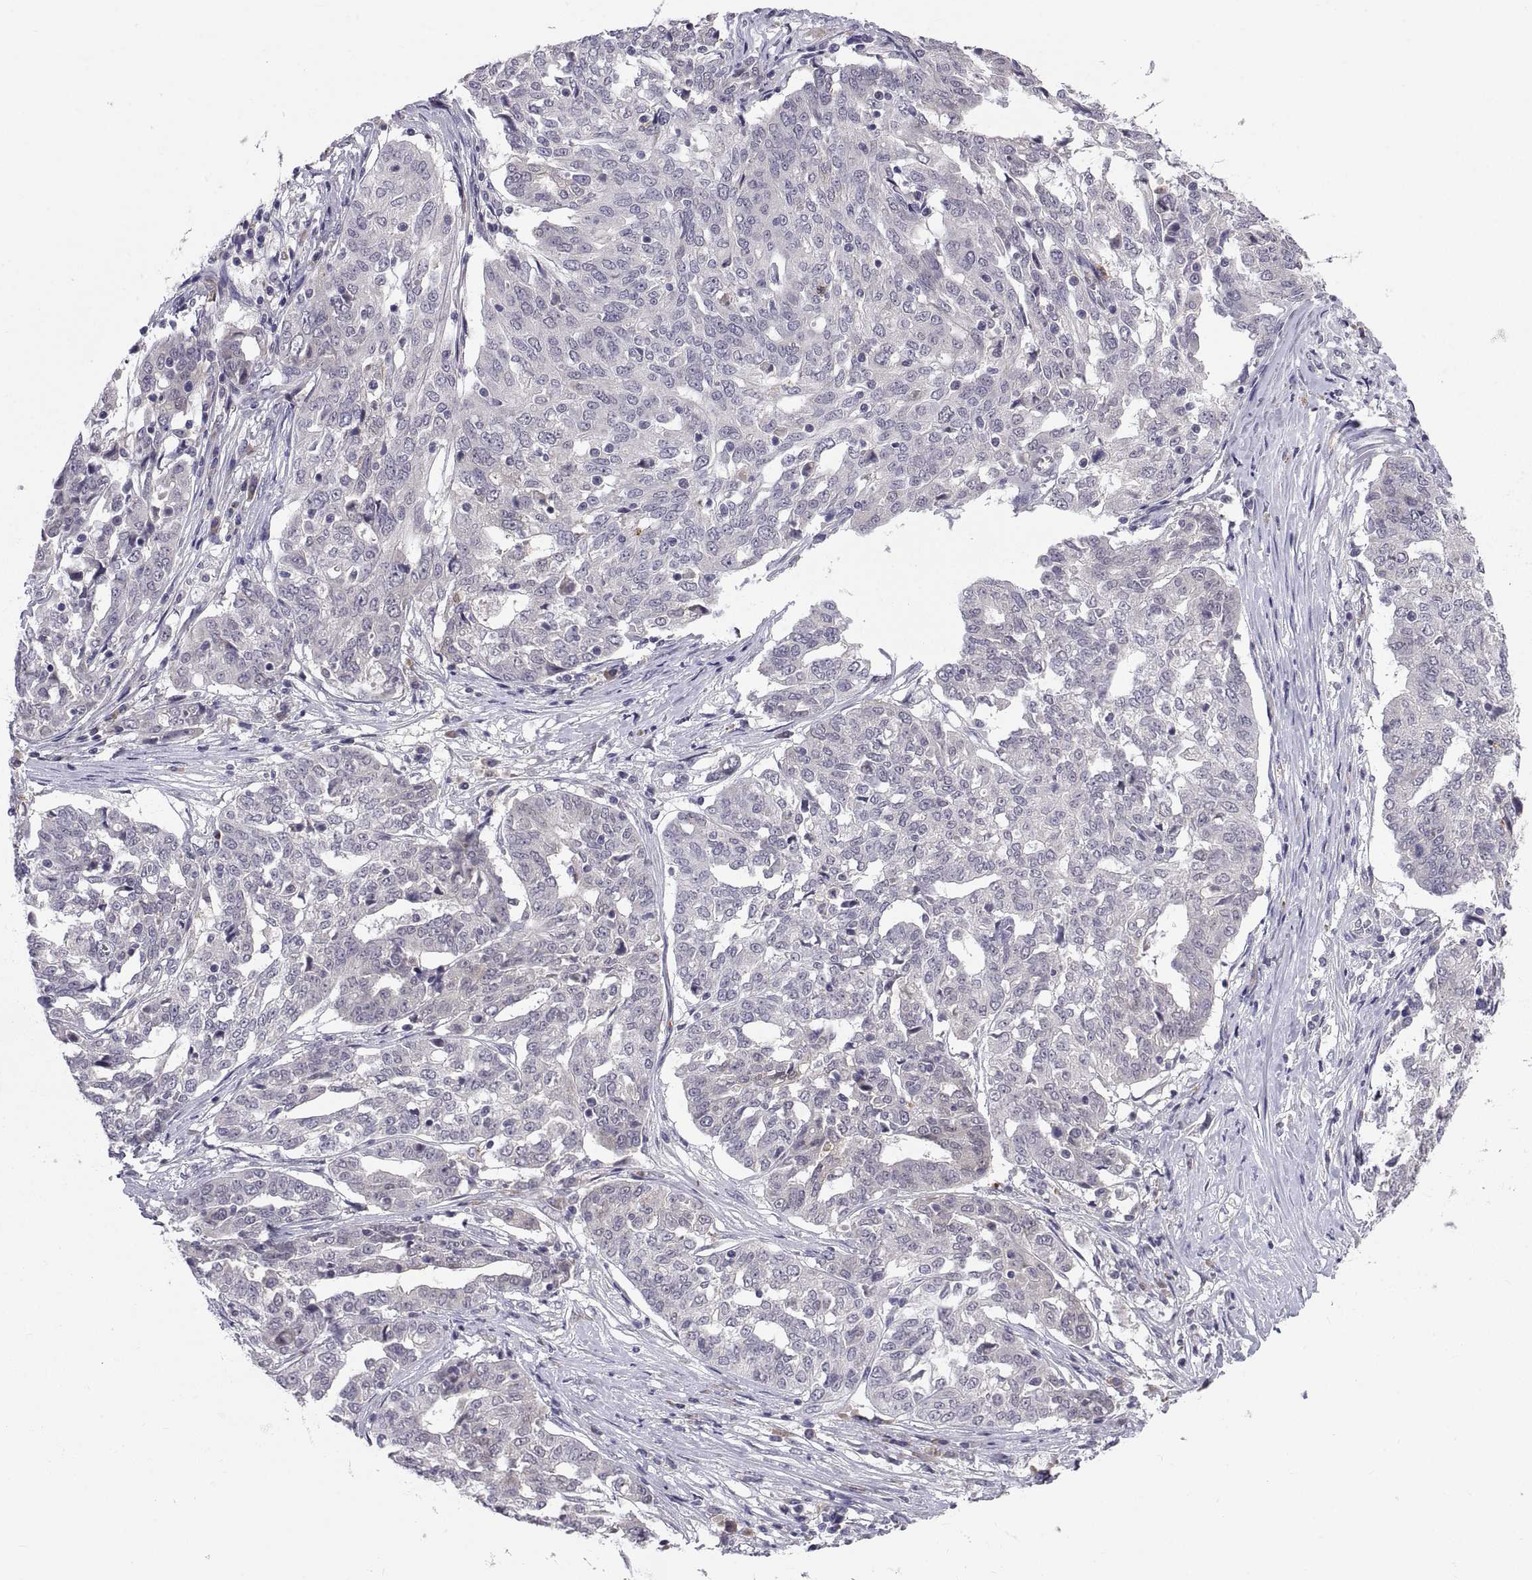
{"staining": {"intensity": "negative", "quantity": "none", "location": "none"}, "tissue": "ovarian cancer", "cell_type": "Tumor cells", "image_type": "cancer", "snomed": [{"axis": "morphology", "description": "Cystadenocarcinoma, serous, NOS"}, {"axis": "topography", "description": "Ovary"}], "caption": "IHC histopathology image of ovarian cancer (serous cystadenocarcinoma) stained for a protein (brown), which displays no expression in tumor cells.", "gene": "PKP1", "patient": {"sex": "female", "age": 67}}